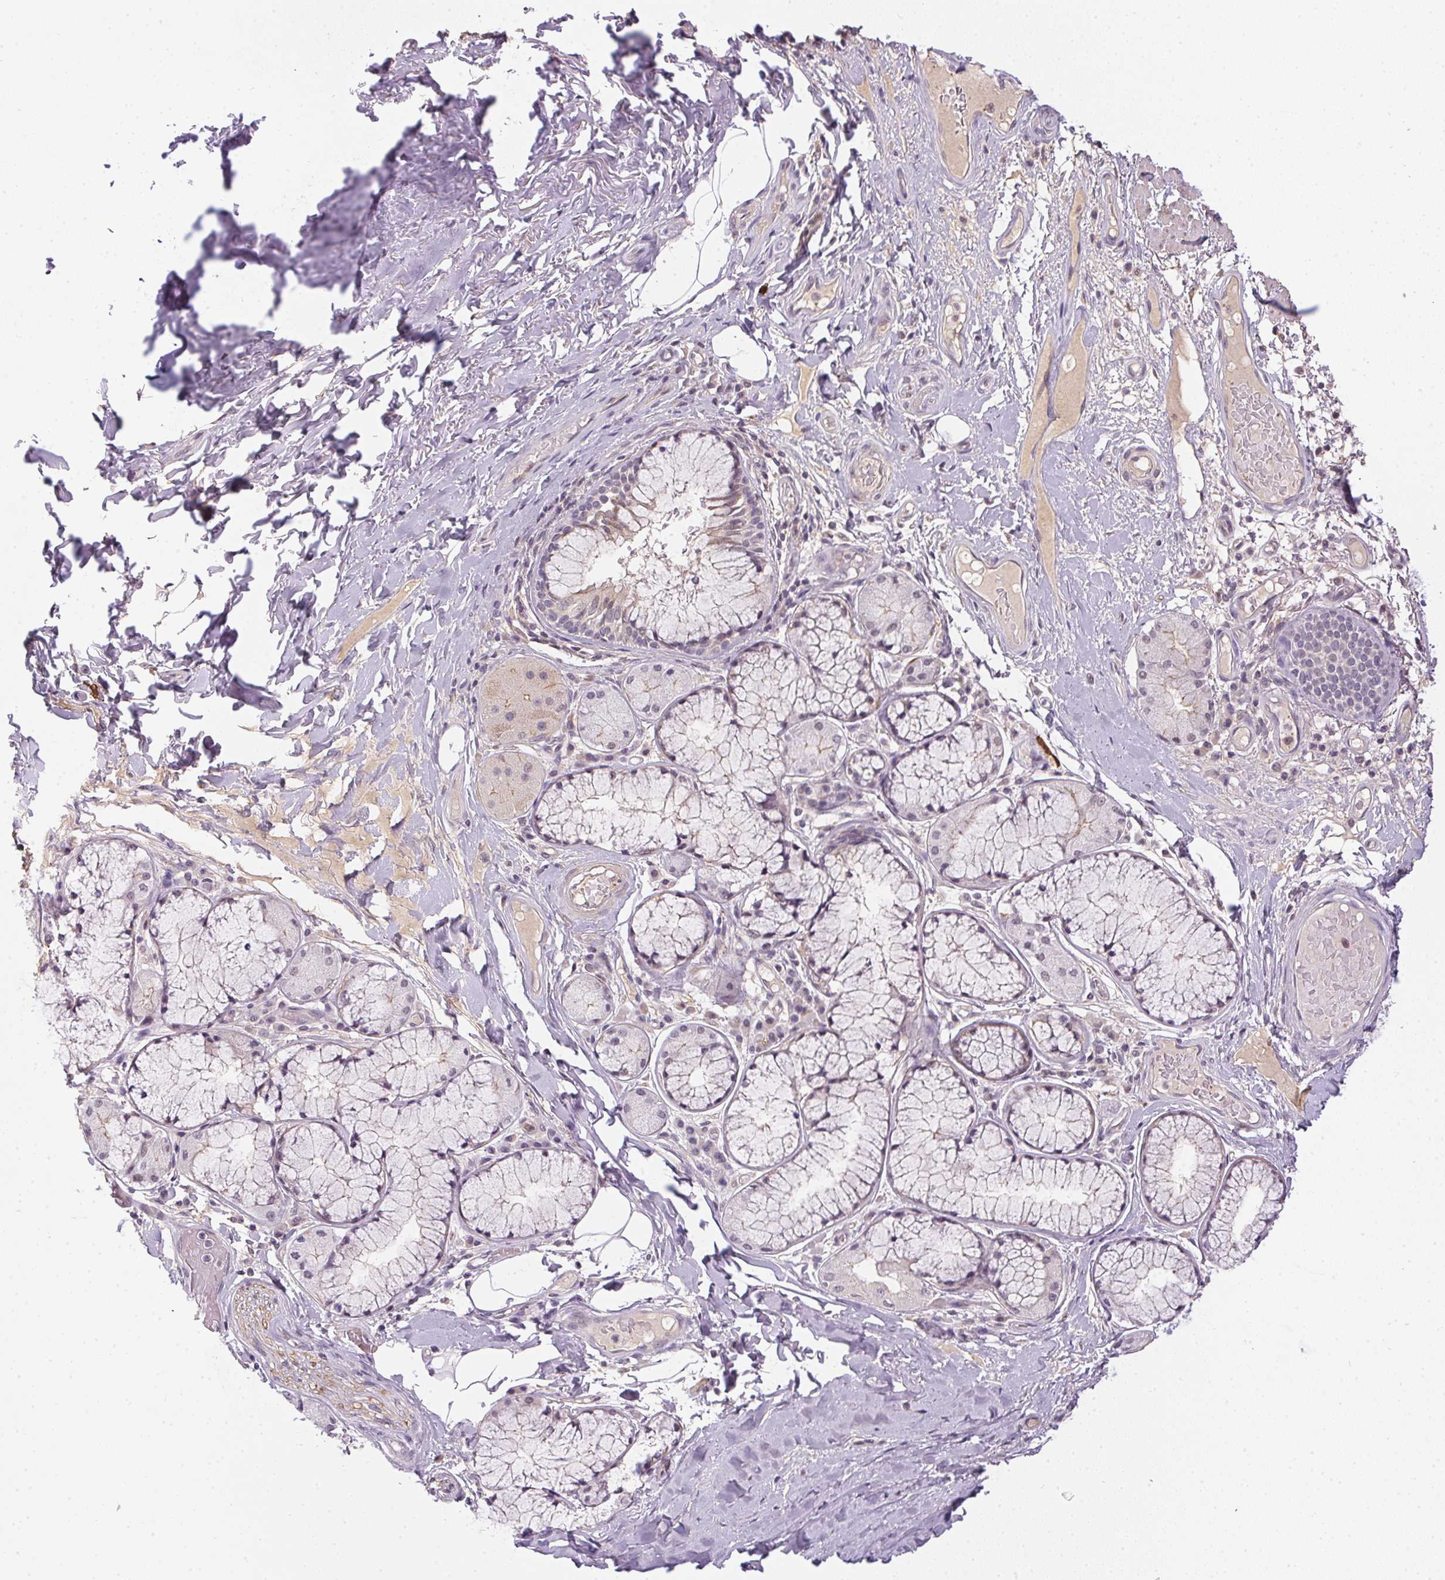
{"staining": {"intensity": "negative", "quantity": "none", "location": "none"}, "tissue": "adipose tissue", "cell_type": "Adipocytes", "image_type": "normal", "snomed": [{"axis": "morphology", "description": "Normal tissue, NOS"}, {"axis": "topography", "description": "Cartilage tissue"}, {"axis": "topography", "description": "Bronchus"}], "caption": "A high-resolution image shows immunohistochemistry (IHC) staining of benign adipose tissue, which demonstrates no significant expression in adipocytes.", "gene": "CFAP92", "patient": {"sex": "male", "age": 64}}